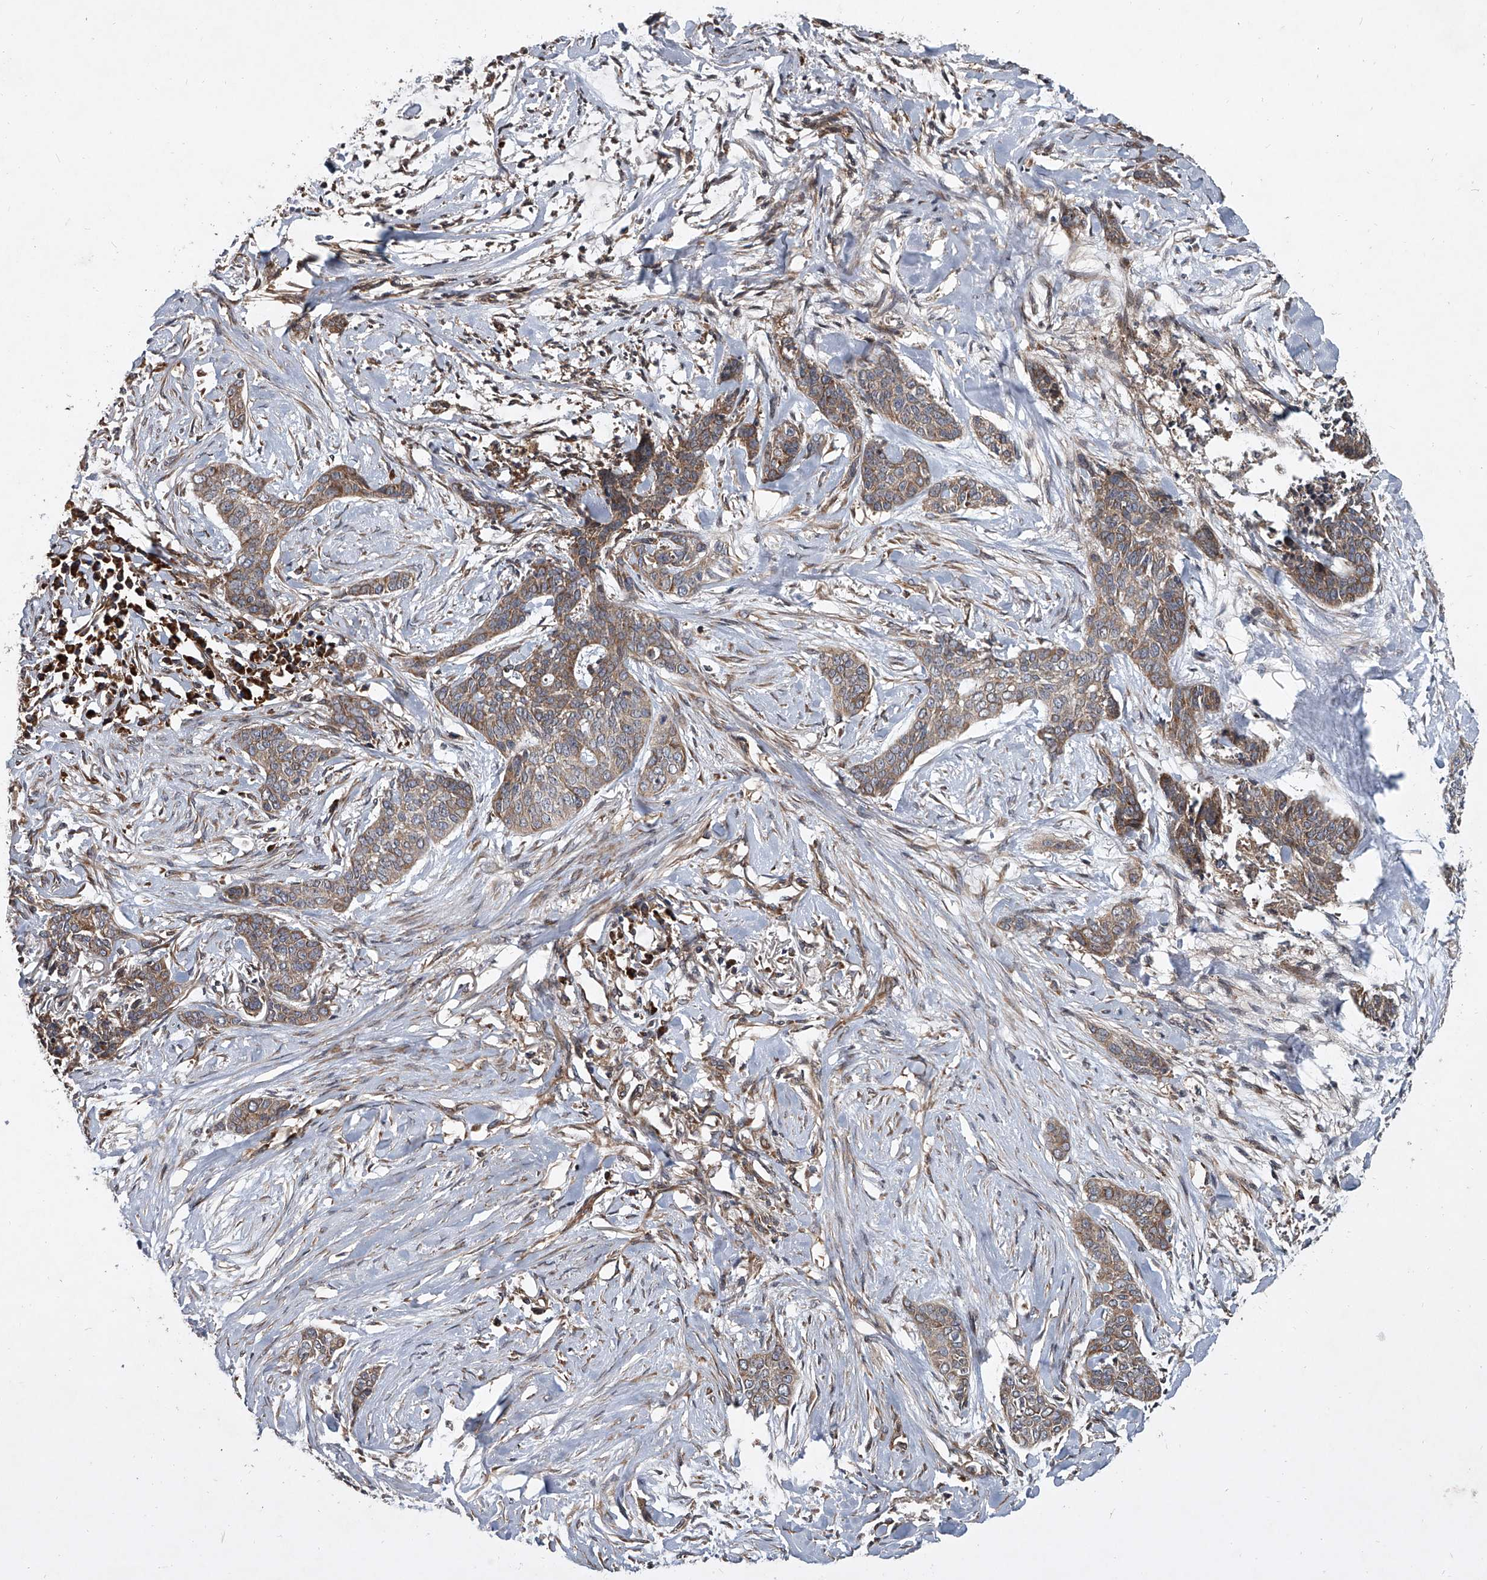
{"staining": {"intensity": "moderate", "quantity": ">75%", "location": "cytoplasmic/membranous"}, "tissue": "skin cancer", "cell_type": "Tumor cells", "image_type": "cancer", "snomed": [{"axis": "morphology", "description": "Basal cell carcinoma"}, {"axis": "topography", "description": "Skin"}], "caption": "Immunohistochemistry (IHC) image of neoplastic tissue: basal cell carcinoma (skin) stained using immunohistochemistry (IHC) displays medium levels of moderate protein expression localized specifically in the cytoplasmic/membranous of tumor cells, appearing as a cytoplasmic/membranous brown color.", "gene": "EVA1C", "patient": {"sex": "female", "age": 64}}